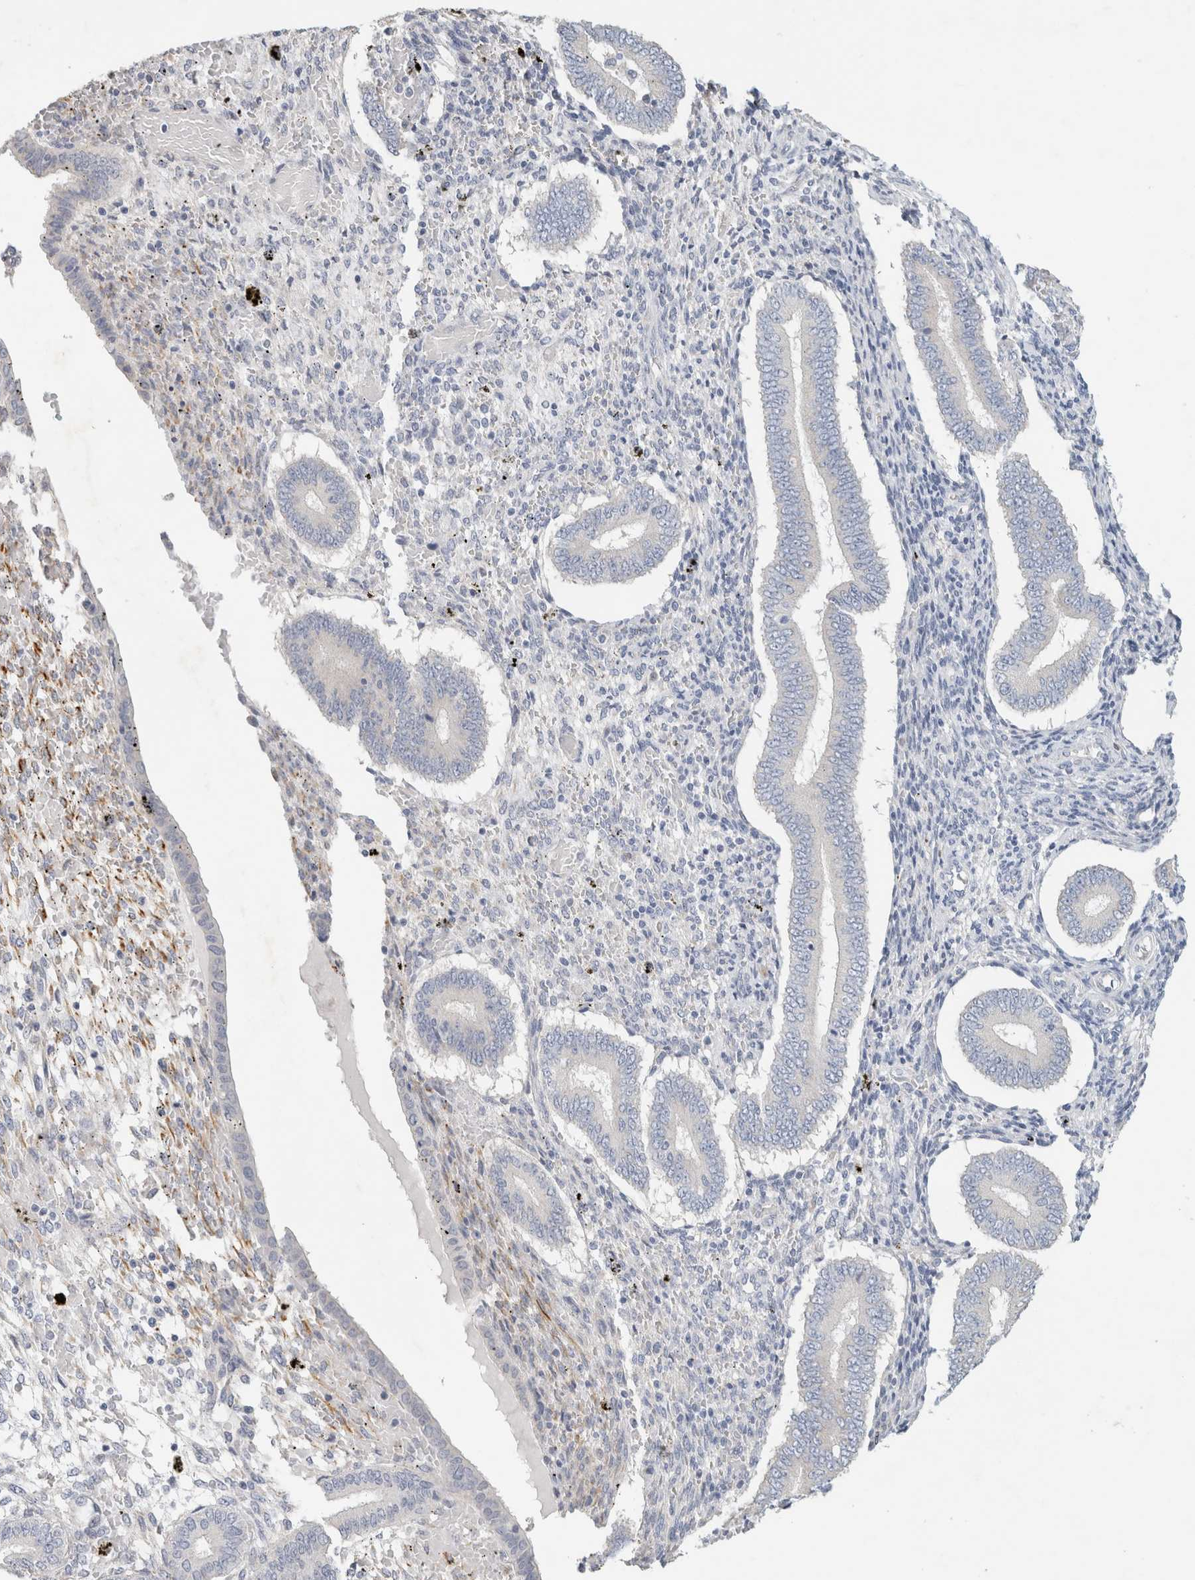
{"staining": {"intensity": "negative", "quantity": "none", "location": "none"}, "tissue": "endometrium", "cell_type": "Cells in endometrial stroma", "image_type": "normal", "snomed": [{"axis": "morphology", "description": "Normal tissue, NOS"}, {"axis": "topography", "description": "Endometrium"}], "caption": "Endometrium stained for a protein using immunohistochemistry displays no staining cells in endometrial stroma.", "gene": "NEFM", "patient": {"sex": "female", "age": 42}}